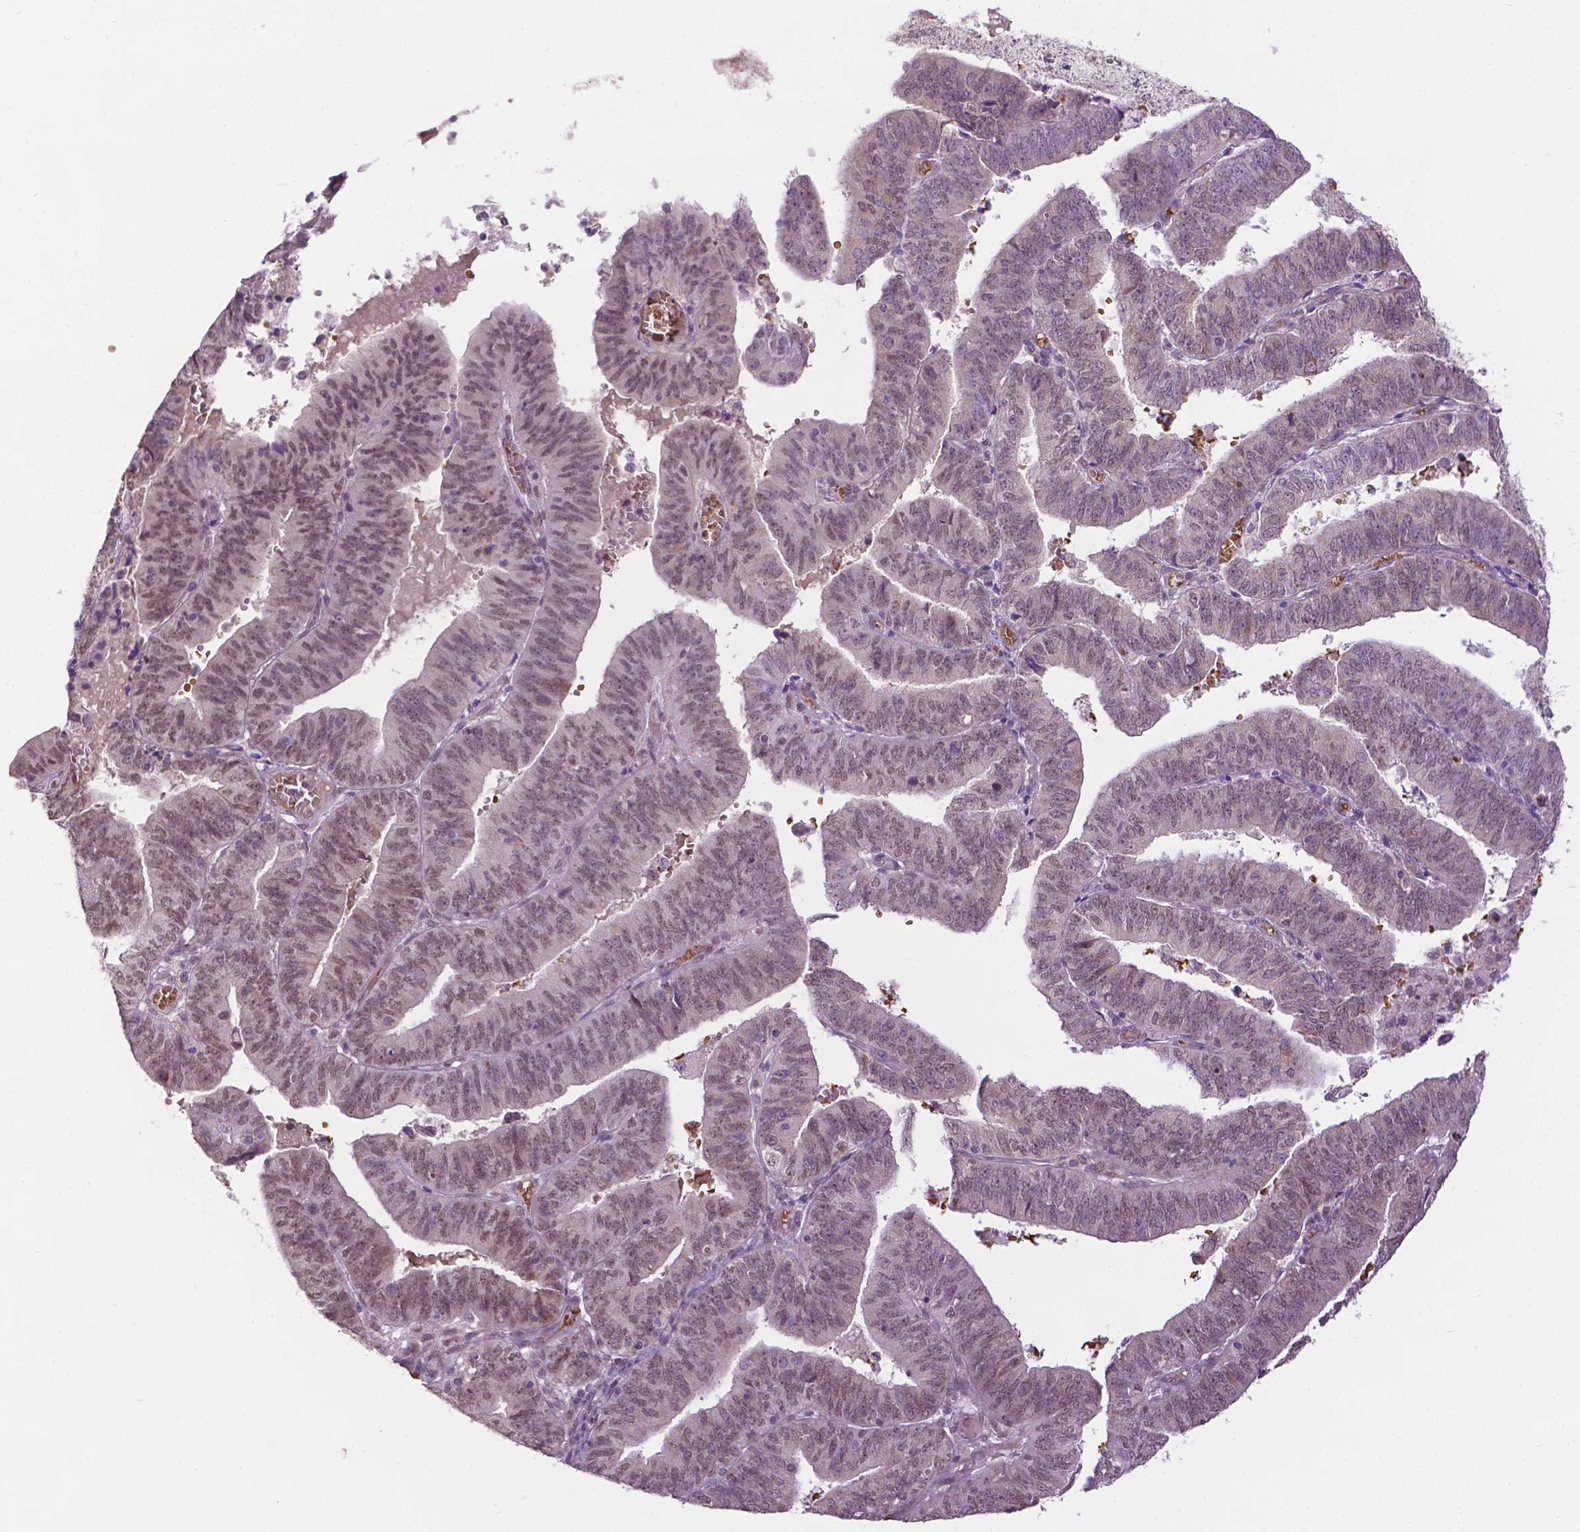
{"staining": {"intensity": "weak", "quantity": ">75%", "location": "nuclear"}, "tissue": "endometrial cancer", "cell_type": "Tumor cells", "image_type": "cancer", "snomed": [{"axis": "morphology", "description": "Adenocarcinoma, NOS"}, {"axis": "topography", "description": "Endometrium"}], "caption": "The immunohistochemical stain labels weak nuclear expression in tumor cells of endometrial cancer tissue.", "gene": "ZNF41", "patient": {"sex": "female", "age": 82}}